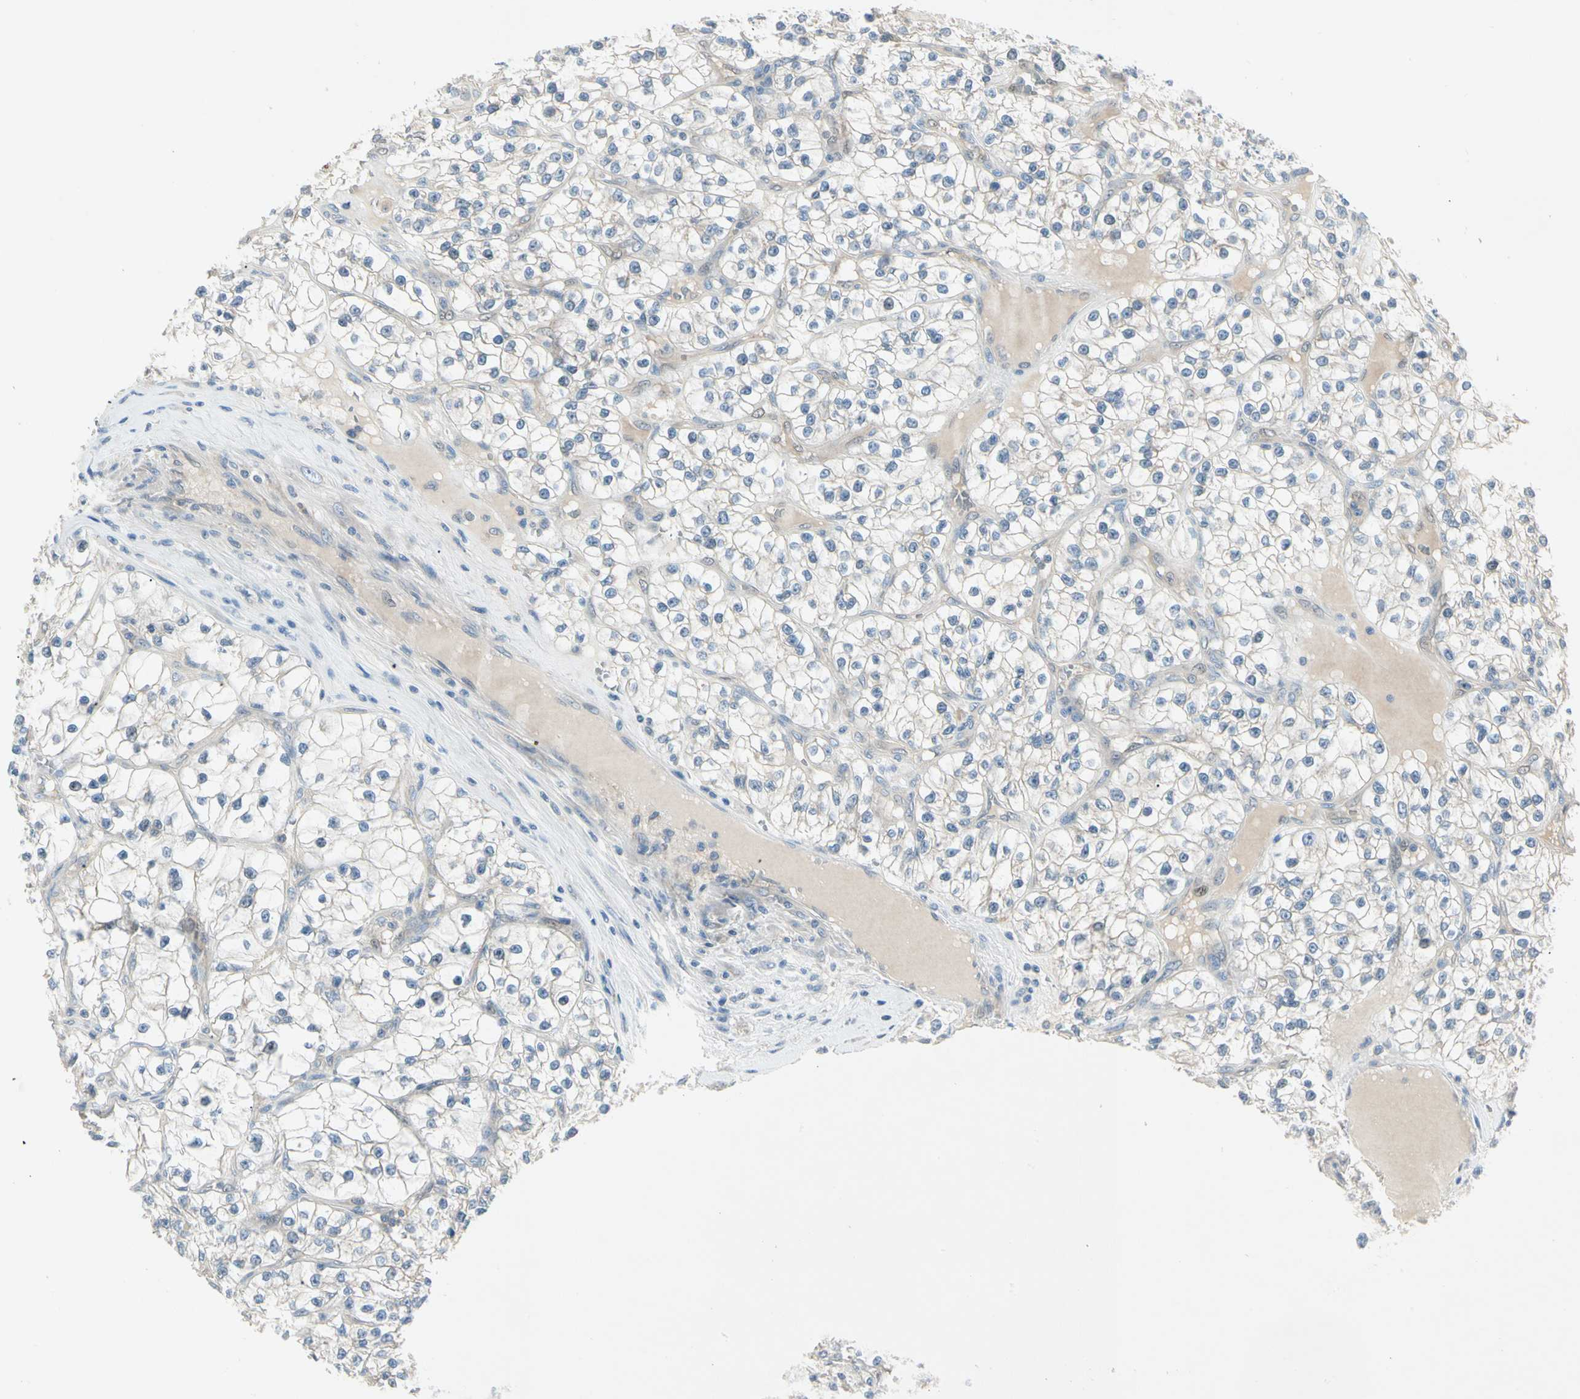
{"staining": {"intensity": "negative", "quantity": "none", "location": "none"}, "tissue": "renal cancer", "cell_type": "Tumor cells", "image_type": "cancer", "snomed": [{"axis": "morphology", "description": "Adenocarcinoma, NOS"}, {"axis": "topography", "description": "Kidney"}], "caption": "Renal cancer stained for a protein using immunohistochemistry (IHC) displays no staining tumor cells.", "gene": "IL1R1", "patient": {"sex": "female", "age": 57}}